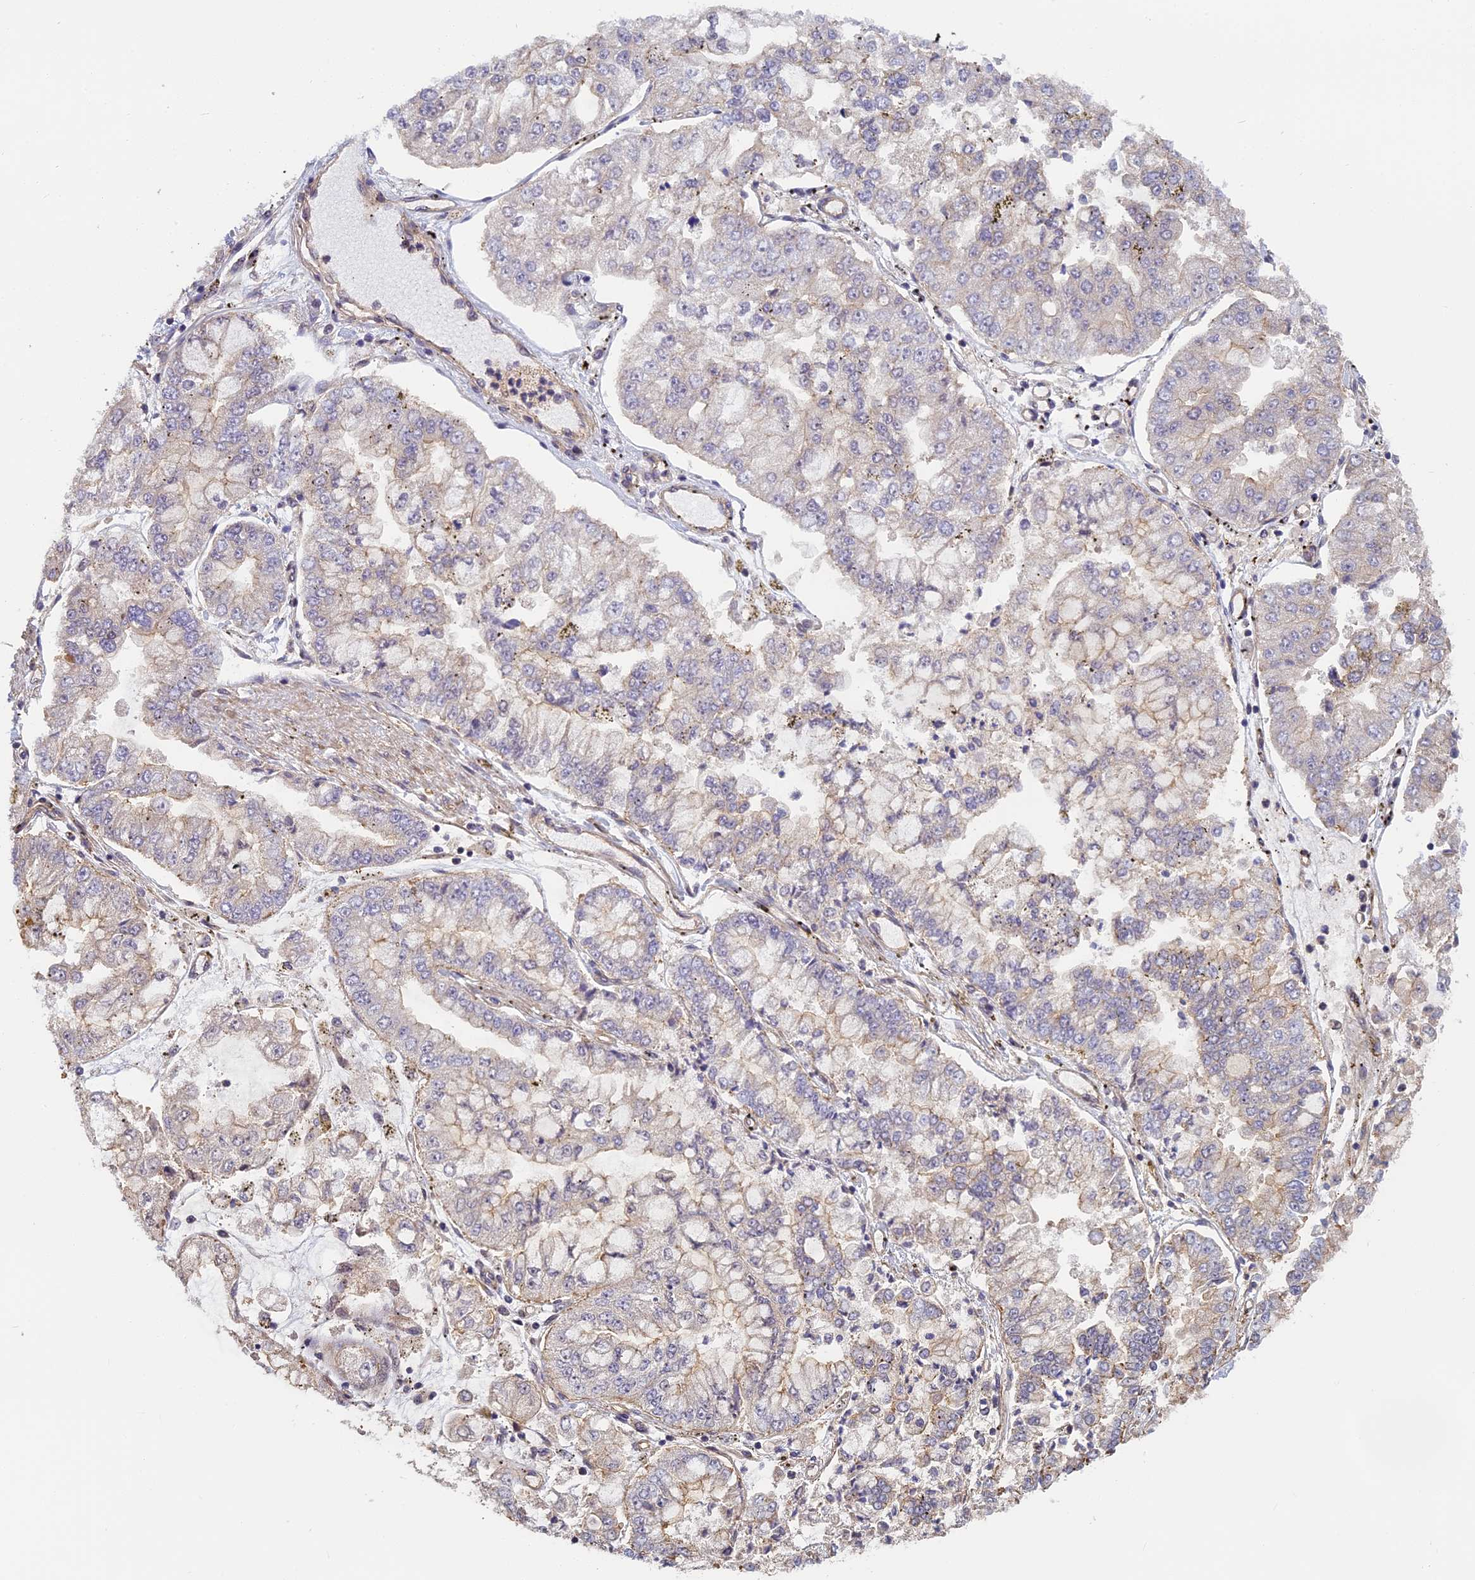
{"staining": {"intensity": "weak", "quantity": "<25%", "location": "cytoplasmic/membranous"}, "tissue": "stomach cancer", "cell_type": "Tumor cells", "image_type": "cancer", "snomed": [{"axis": "morphology", "description": "Adenocarcinoma, NOS"}, {"axis": "topography", "description": "Stomach"}], "caption": "IHC photomicrograph of neoplastic tissue: stomach cancer stained with DAB (3,3'-diaminobenzidine) shows no significant protein staining in tumor cells.", "gene": "PIKFYVE", "patient": {"sex": "male", "age": 76}}